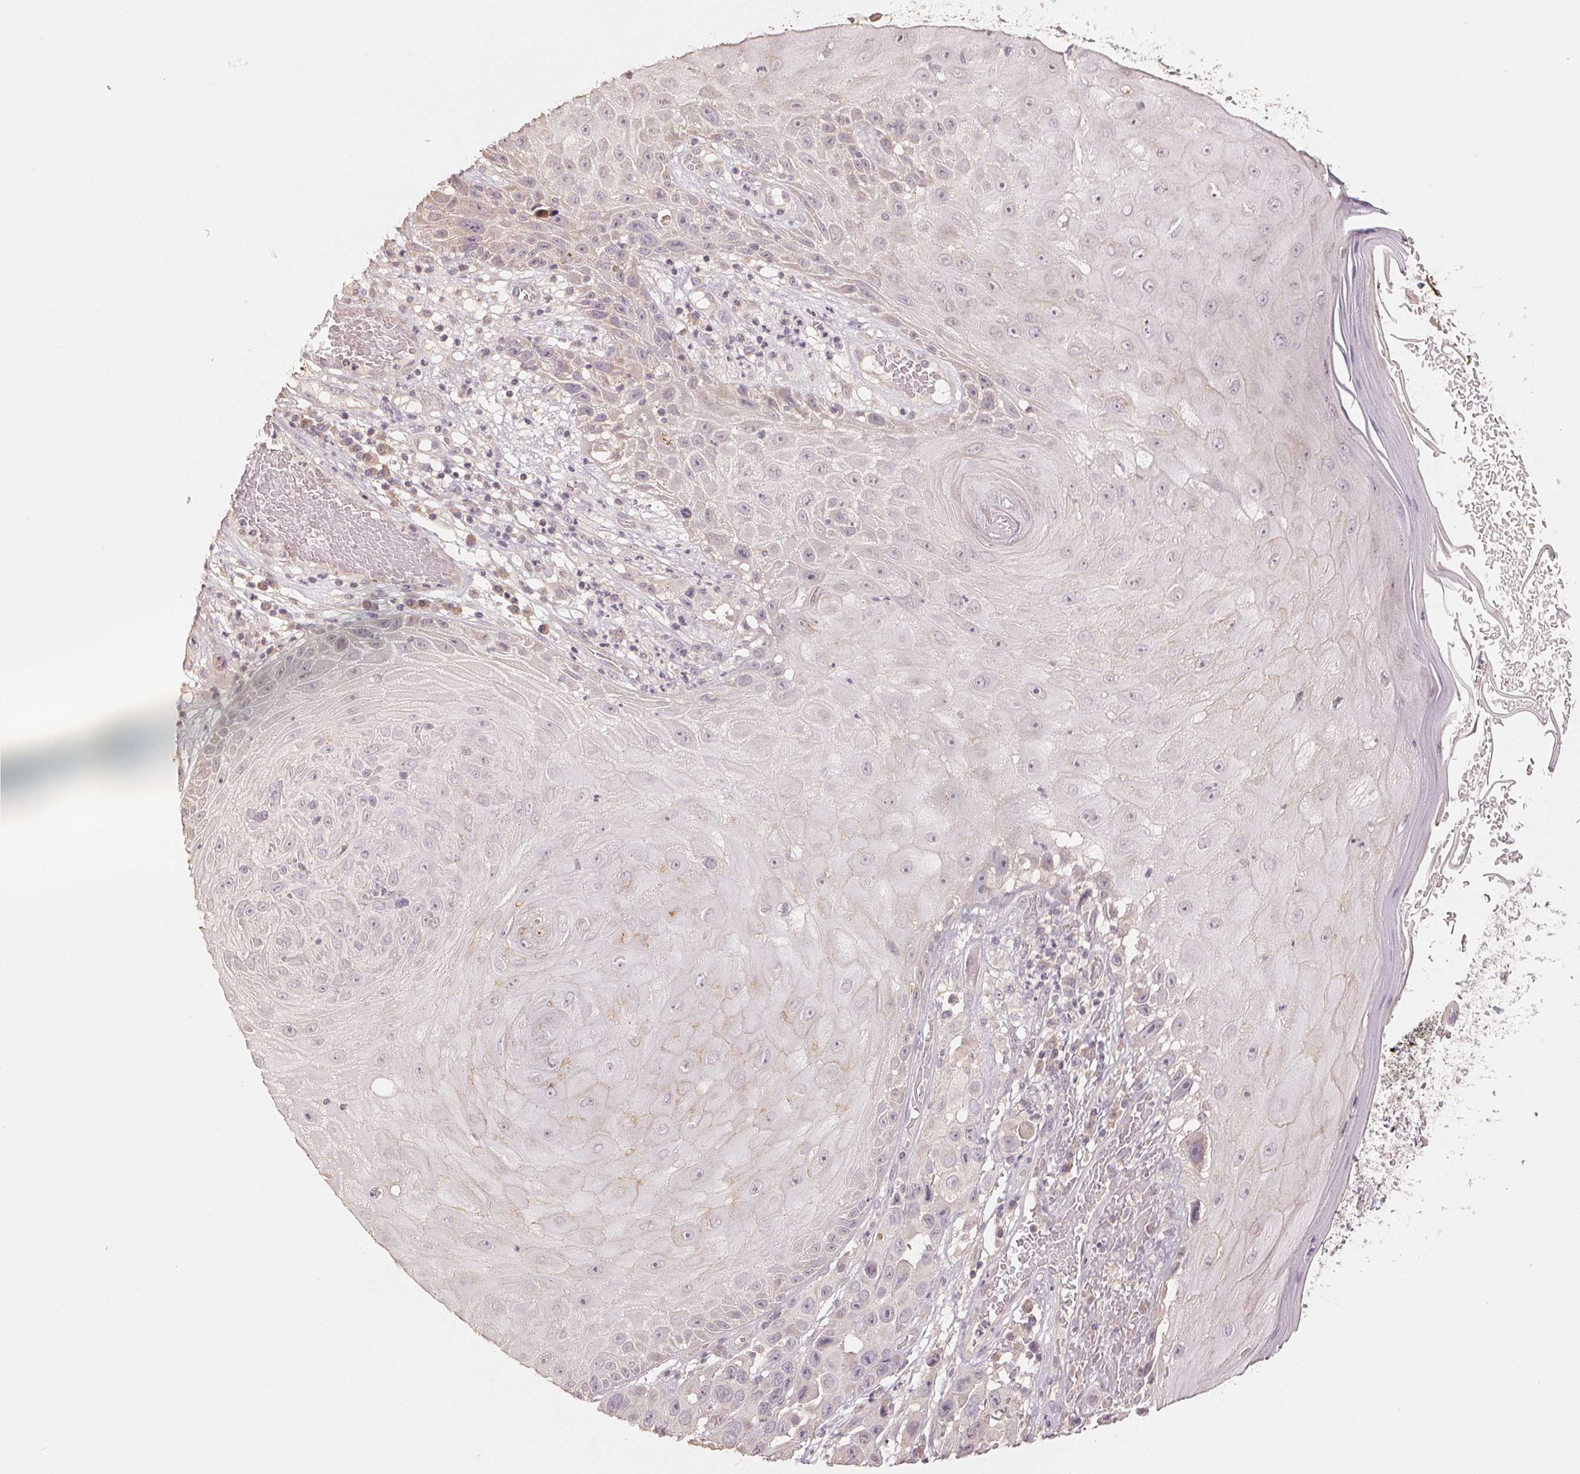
{"staining": {"intensity": "negative", "quantity": "none", "location": "none"}, "tissue": "skin cancer", "cell_type": "Tumor cells", "image_type": "cancer", "snomed": [{"axis": "morphology", "description": "Squamous cell carcinoma, NOS"}, {"axis": "topography", "description": "Skin"}], "caption": "A high-resolution histopathology image shows immunohistochemistry staining of skin cancer (squamous cell carcinoma), which exhibits no significant positivity in tumor cells.", "gene": "COX14", "patient": {"sex": "male", "age": 81}}